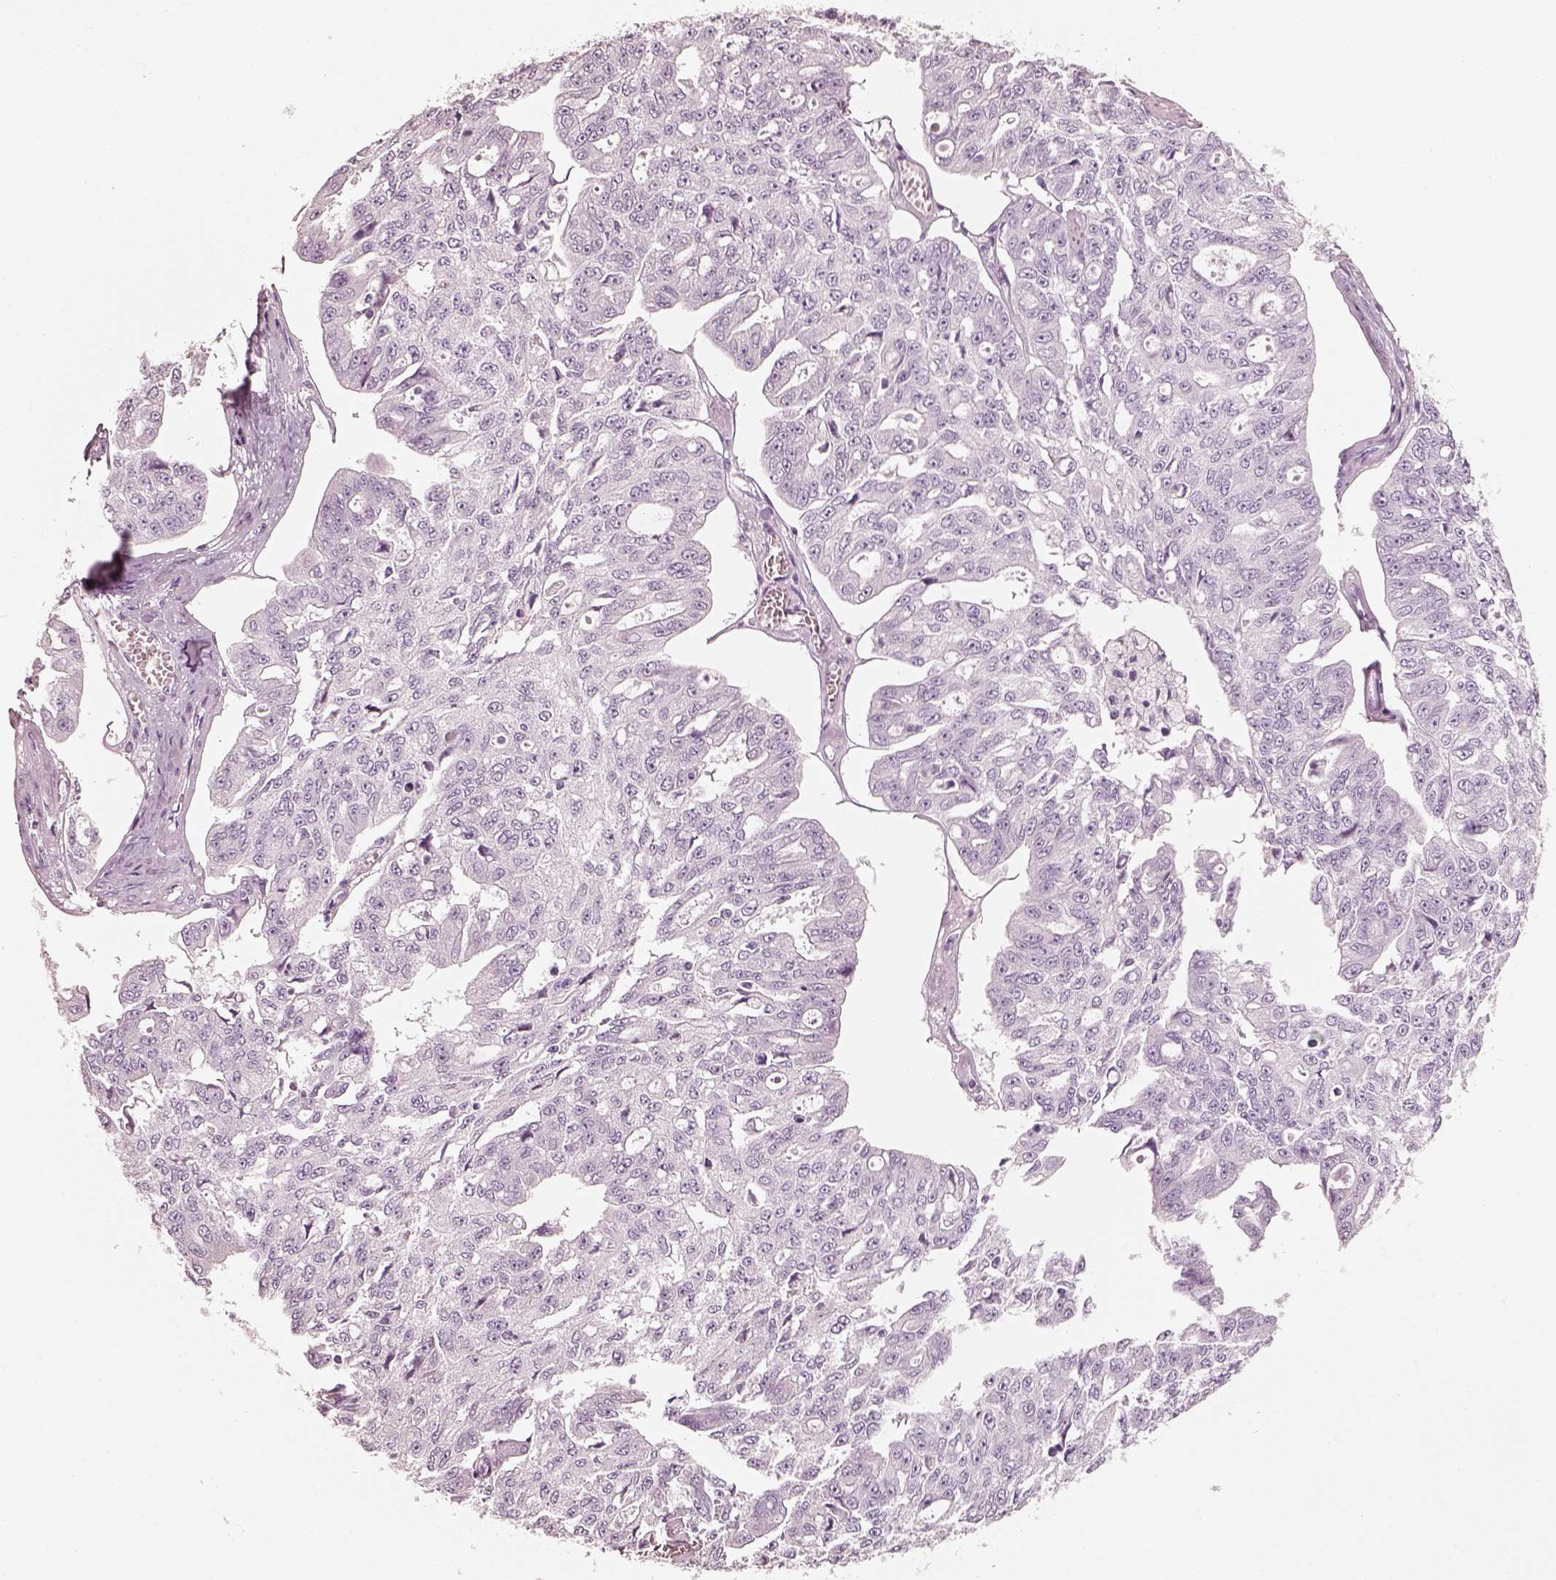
{"staining": {"intensity": "negative", "quantity": "none", "location": "none"}, "tissue": "ovarian cancer", "cell_type": "Tumor cells", "image_type": "cancer", "snomed": [{"axis": "morphology", "description": "Carcinoma, endometroid"}, {"axis": "topography", "description": "Ovary"}], "caption": "Image shows no protein staining in tumor cells of endometroid carcinoma (ovarian) tissue. (DAB (3,3'-diaminobenzidine) immunohistochemistry, high magnification).", "gene": "R3HDML", "patient": {"sex": "female", "age": 65}}